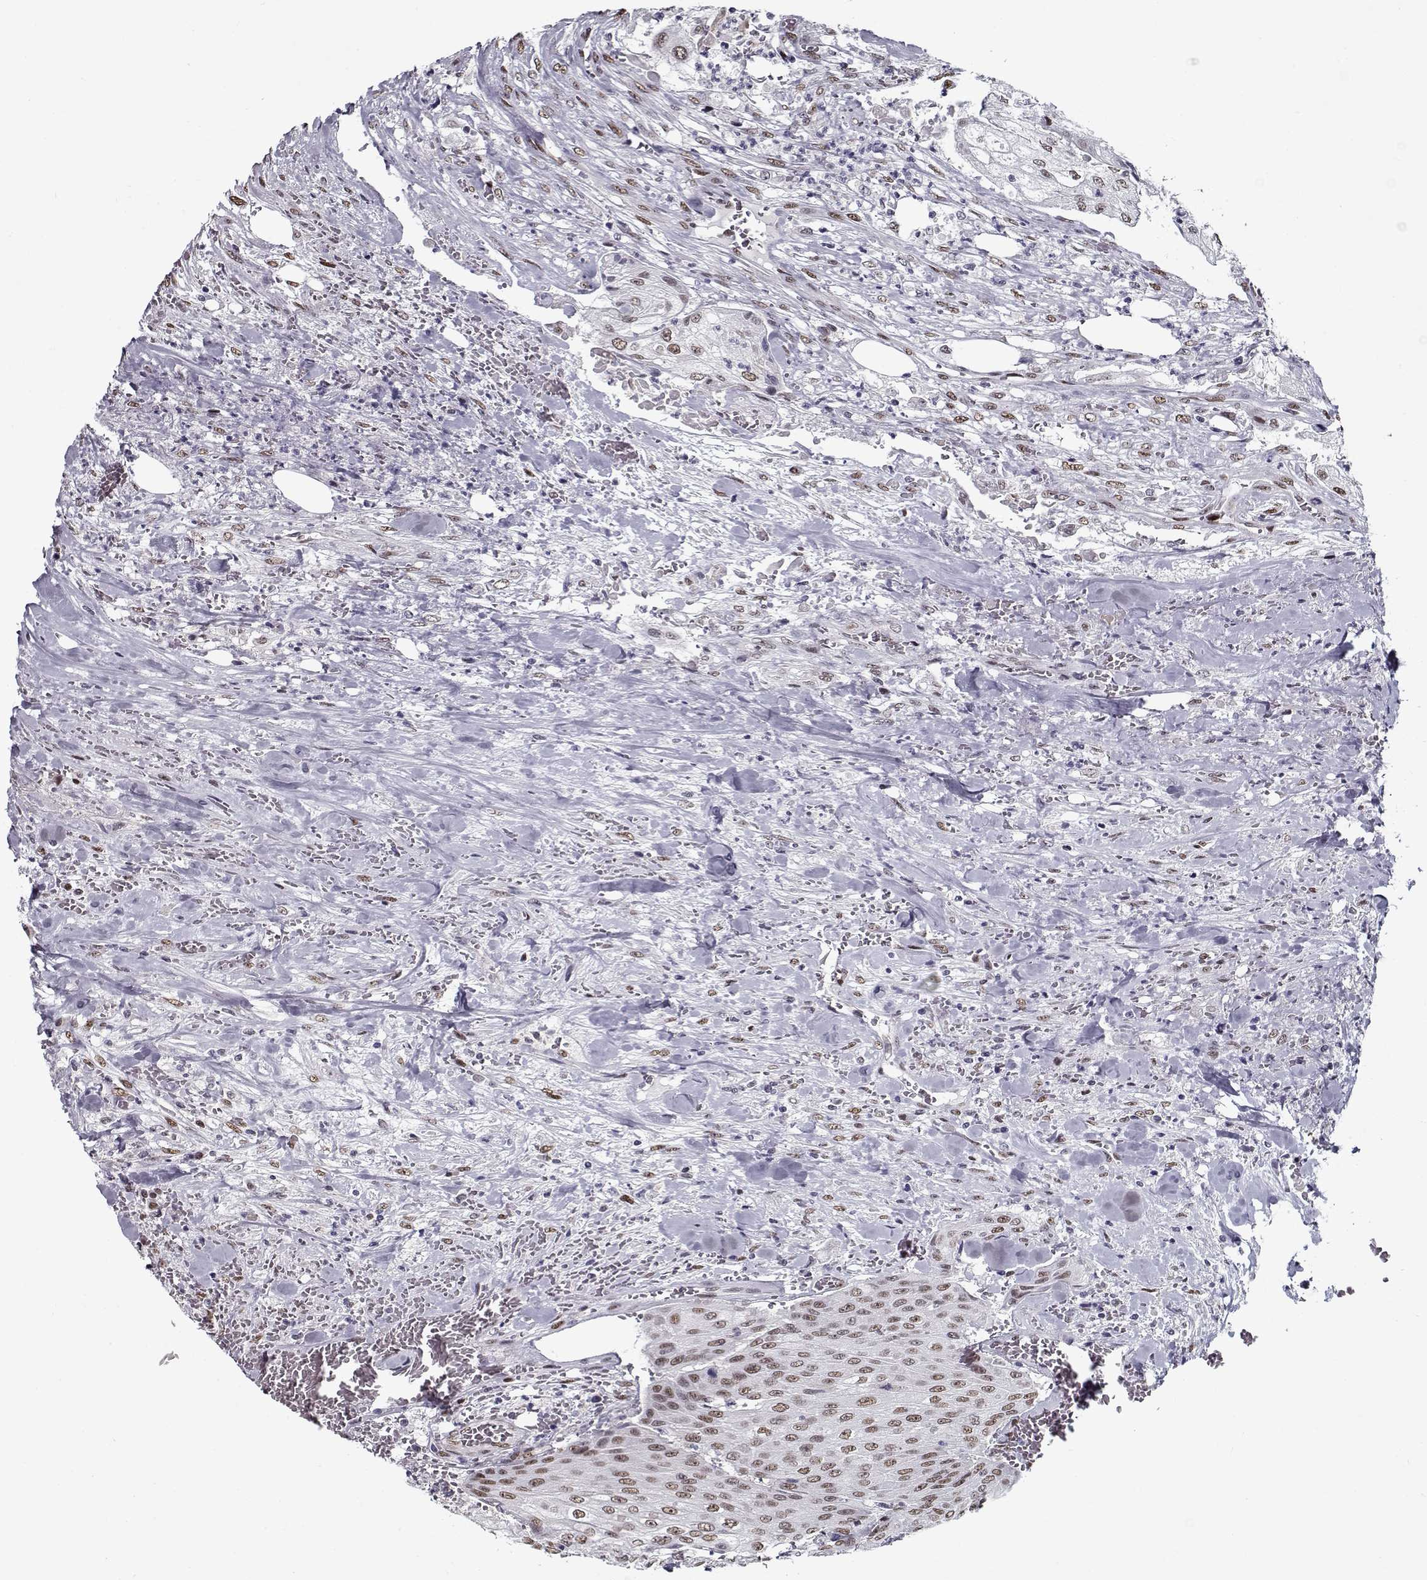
{"staining": {"intensity": "weak", "quantity": "<25%", "location": "nuclear"}, "tissue": "urothelial cancer", "cell_type": "Tumor cells", "image_type": "cancer", "snomed": [{"axis": "morphology", "description": "Urothelial carcinoma, High grade"}, {"axis": "topography", "description": "Urinary bladder"}], "caption": "Tumor cells show no significant protein expression in urothelial cancer. (Stains: DAB immunohistochemistry (IHC) with hematoxylin counter stain, Microscopy: brightfield microscopy at high magnification).", "gene": "PRMT8", "patient": {"sex": "male", "age": 62}}